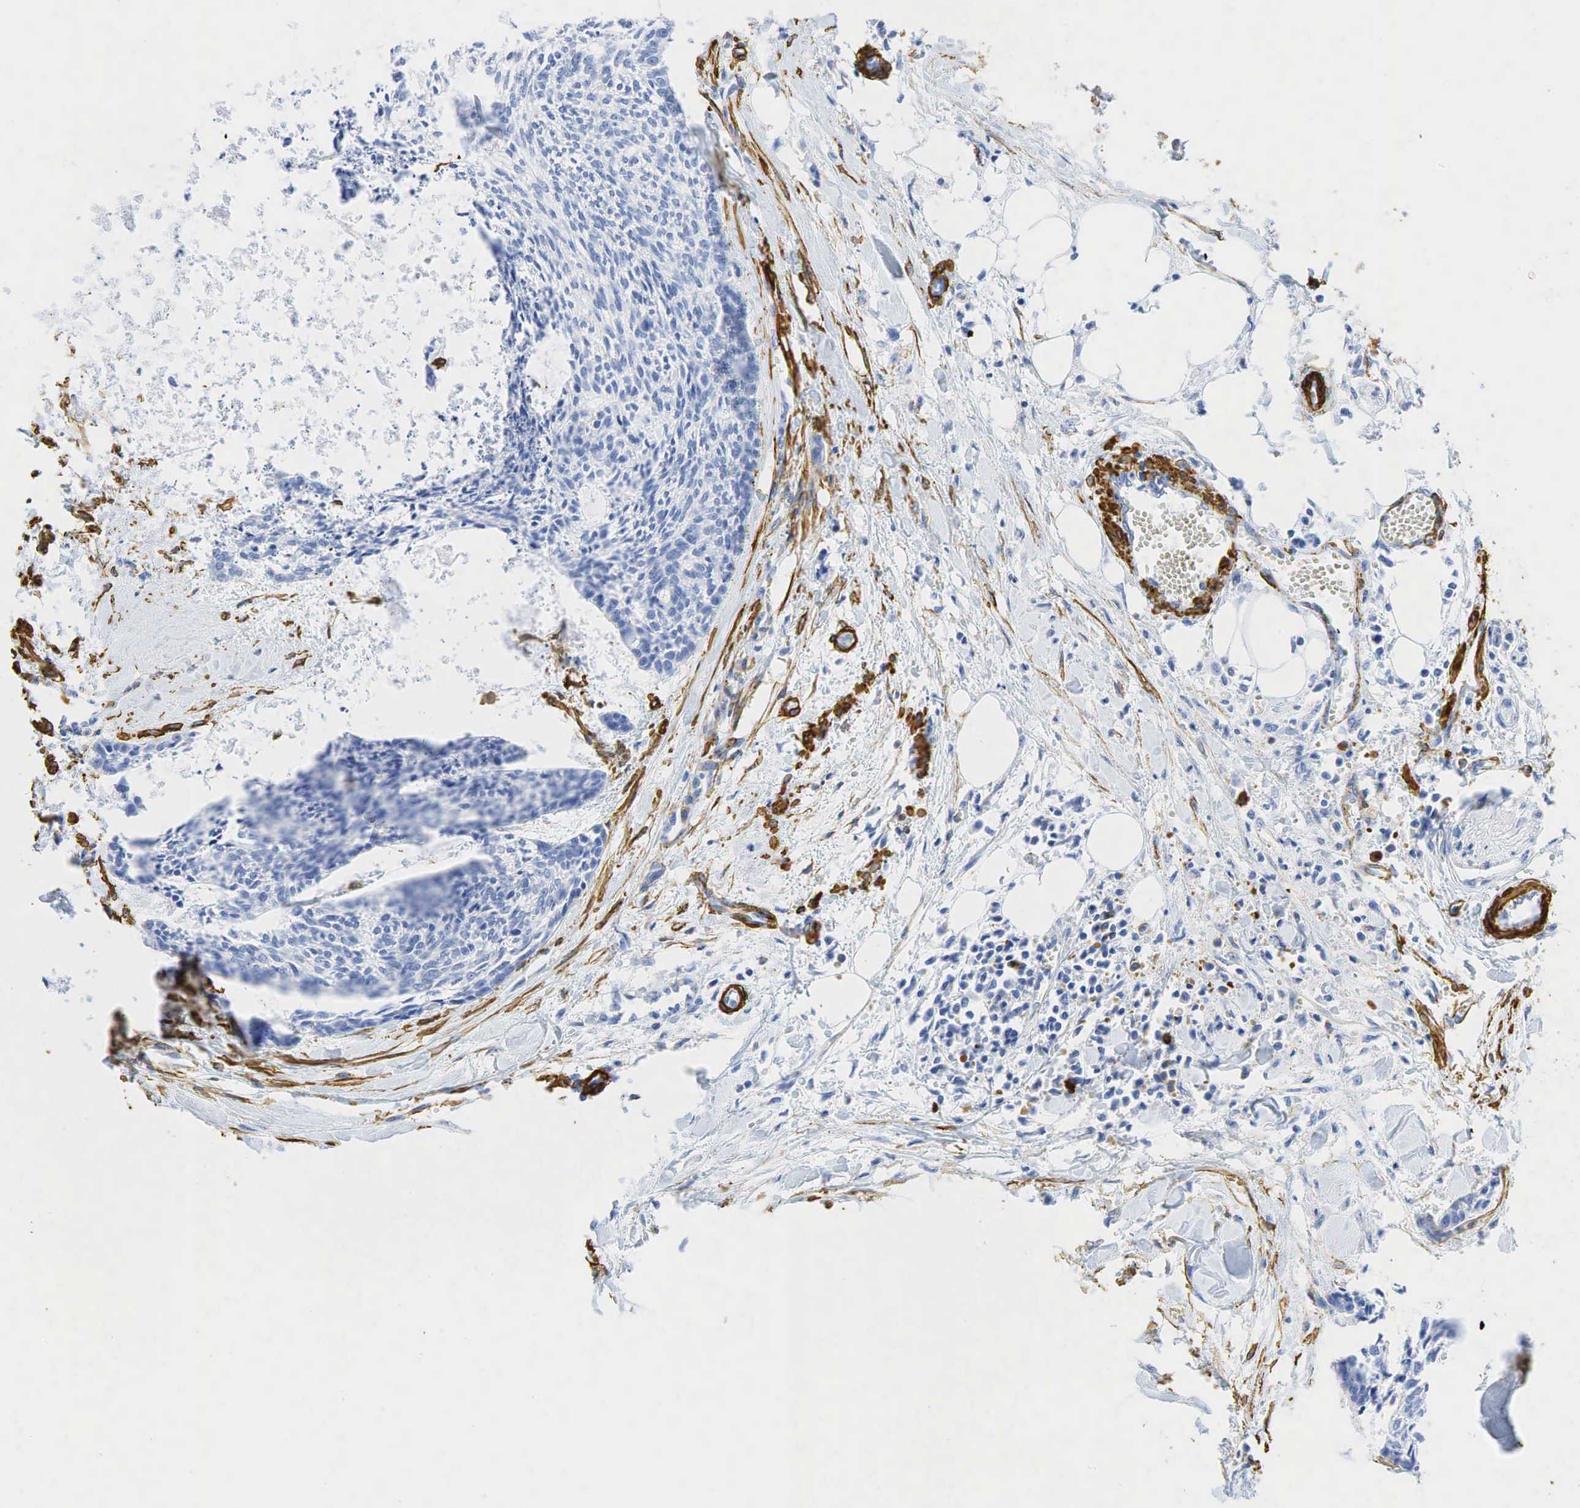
{"staining": {"intensity": "negative", "quantity": "none", "location": "none"}, "tissue": "head and neck cancer", "cell_type": "Tumor cells", "image_type": "cancer", "snomed": [{"axis": "morphology", "description": "Squamous cell carcinoma, NOS"}, {"axis": "topography", "description": "Salivary gland"}, {"axis": "topography", "description": "Head-Neck"}], "caption": "This is an immunohistochemistry micrograph of human head and neck cancer. There is no positivity in tumor cells.", "gene": "ACTA1", "patient": {"sex": "male", "age": 70}}